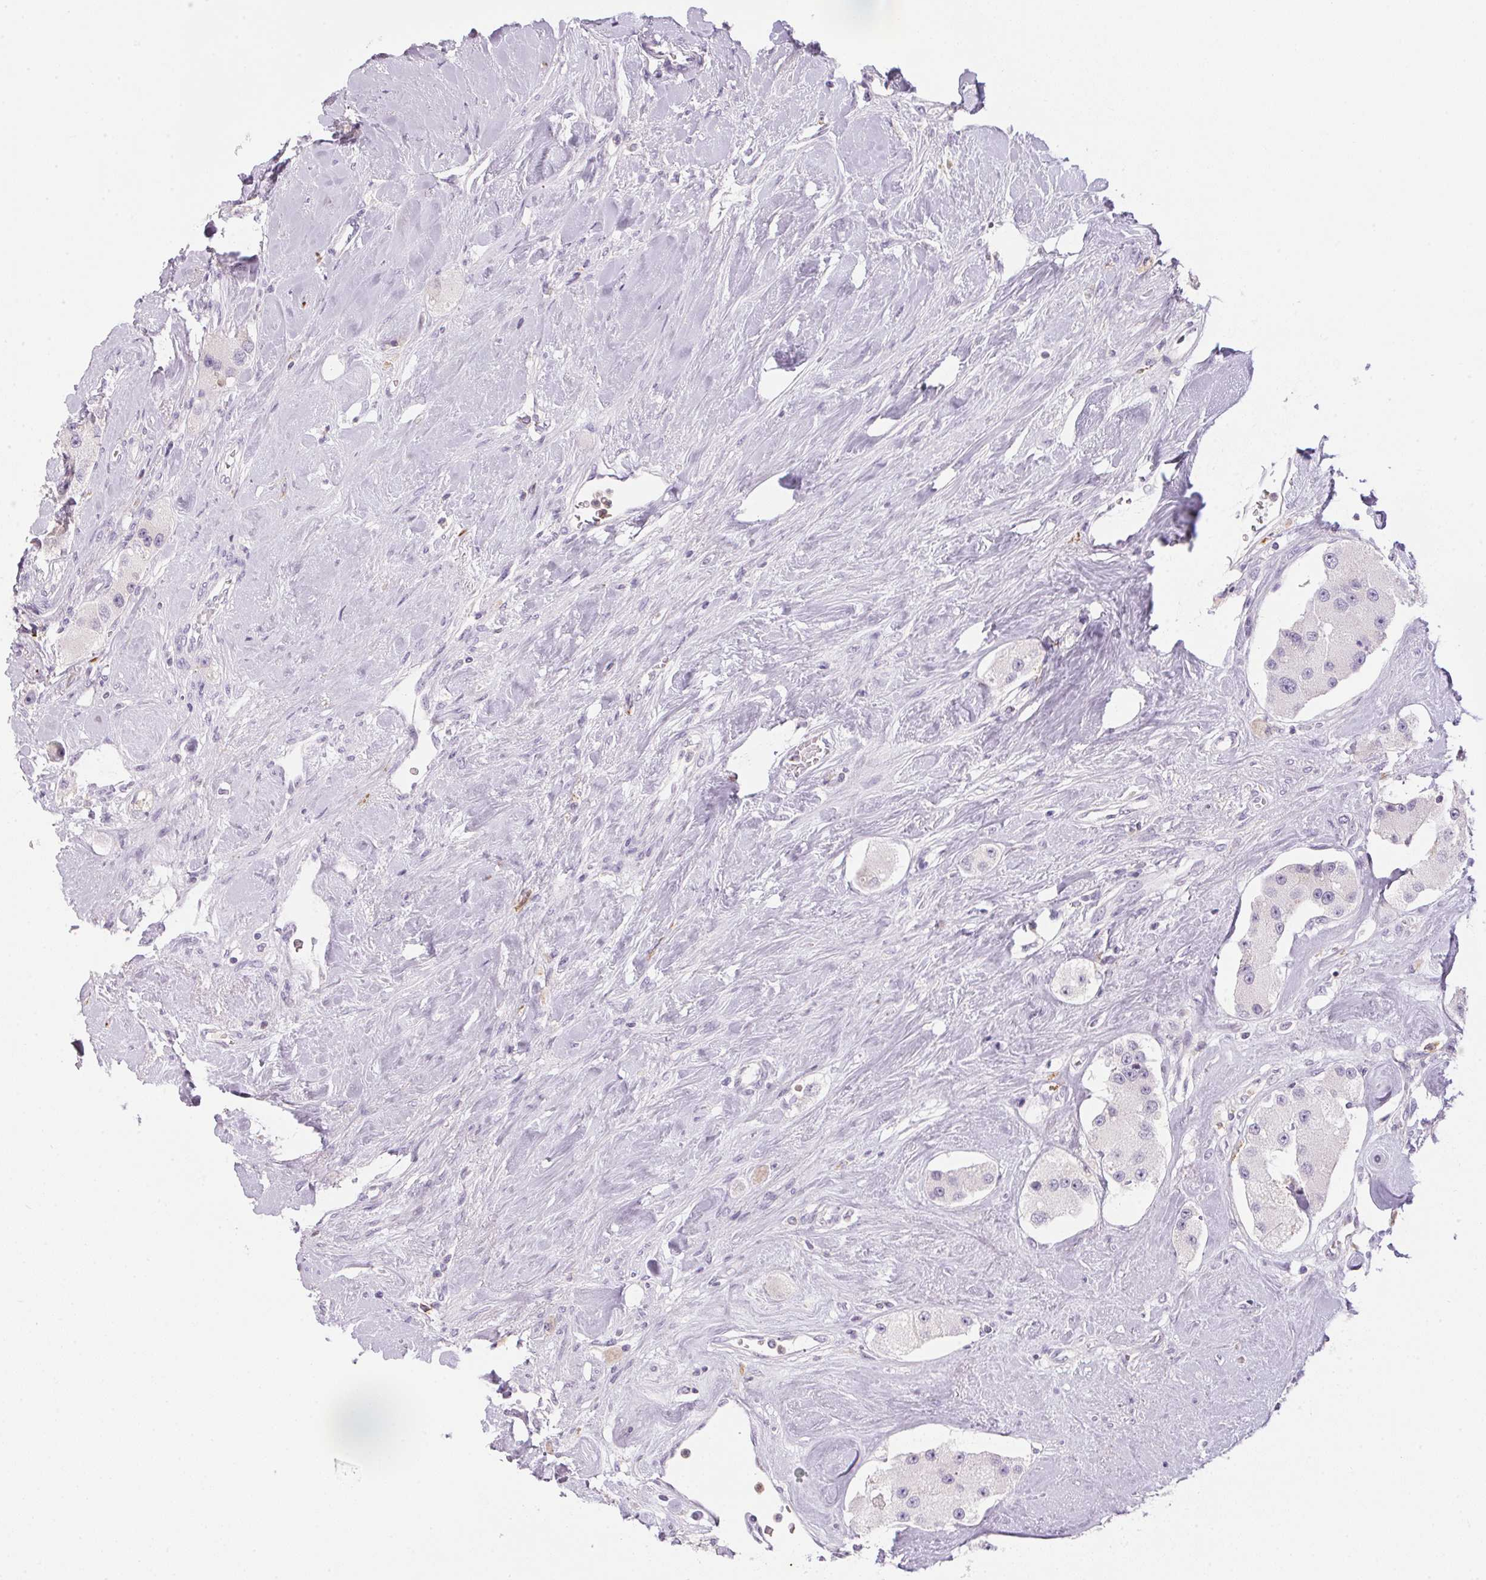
{"staining": {"intensity": "negative", "quantity": "none", "location": "none"}, "tissue": "carcinoid", "cell_type": "Tumor cells", "image_type": "cancer", "snomed": [{"axis": "morphology", "description": "Carcinoid, malignant, NOS"}, {"axis": "topography", "description": "Pancreas"}], "caption": "Immunohistochemistry of human carcinoid exhibits no expression in tumor cells.", "gene": "ECPAS", "patient": {"sex": "male", "age": 41}}